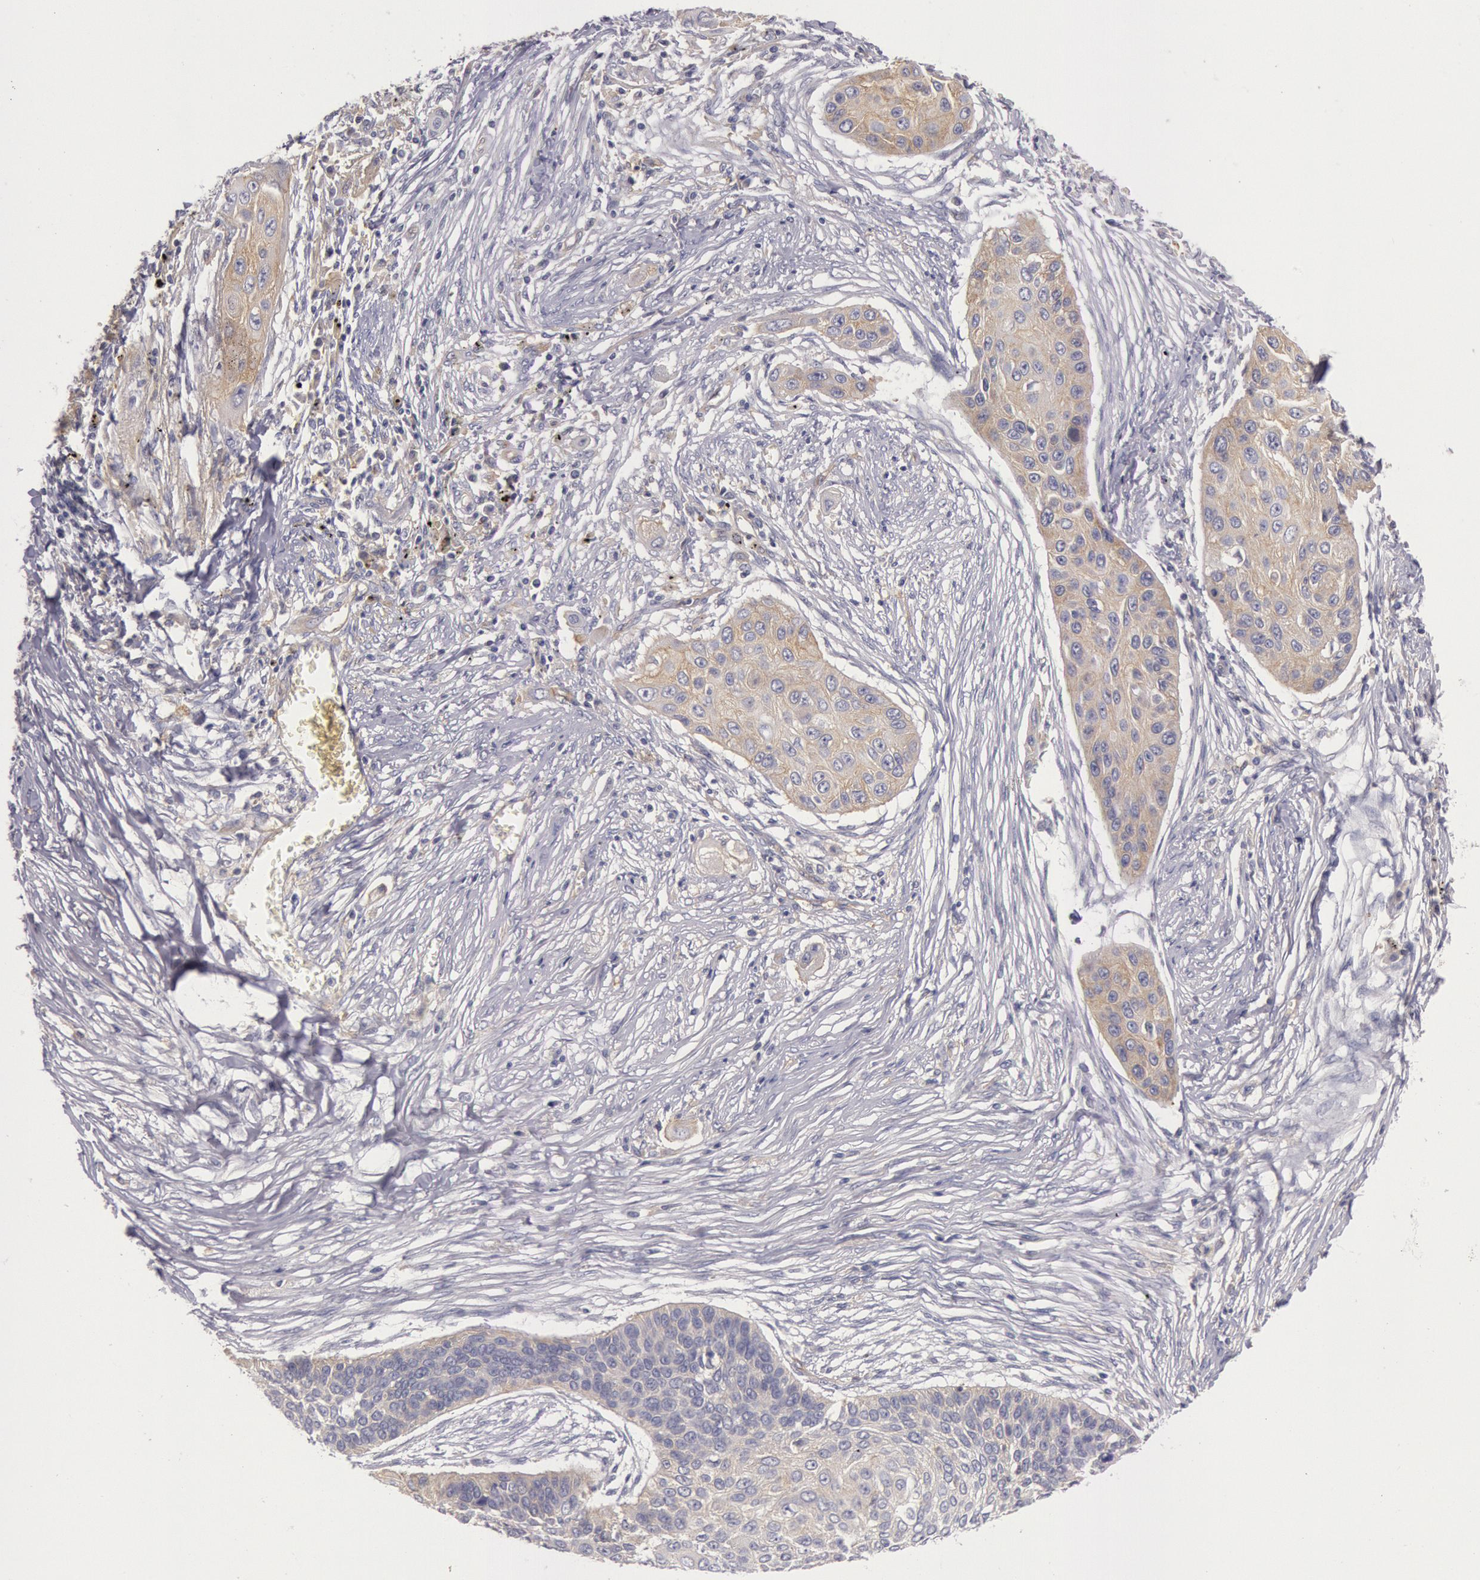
{"staining": {"intensity": "weak", "quantity": ">75%", "location": "cytoplasmic/membranous"}, "tissue": "lung cancer", "cell_type": "Tumor cells", "image_type": "cancer", "snomed": [{"axis": "morphology", "description": "Squamous cell carcinoma, NOS"}, {"axis": "topography", "description": "Lung"}], "caption": "This photomicrograph shows lung cancer stained with IHC to label a protein in brown. The cytoplasmic/membranous of tumor cells show weak positivity for the protein. Nuclei are counter-stained blue.", "gene": "MYO5A", "patient": {"sex": "male", "age": 71}}